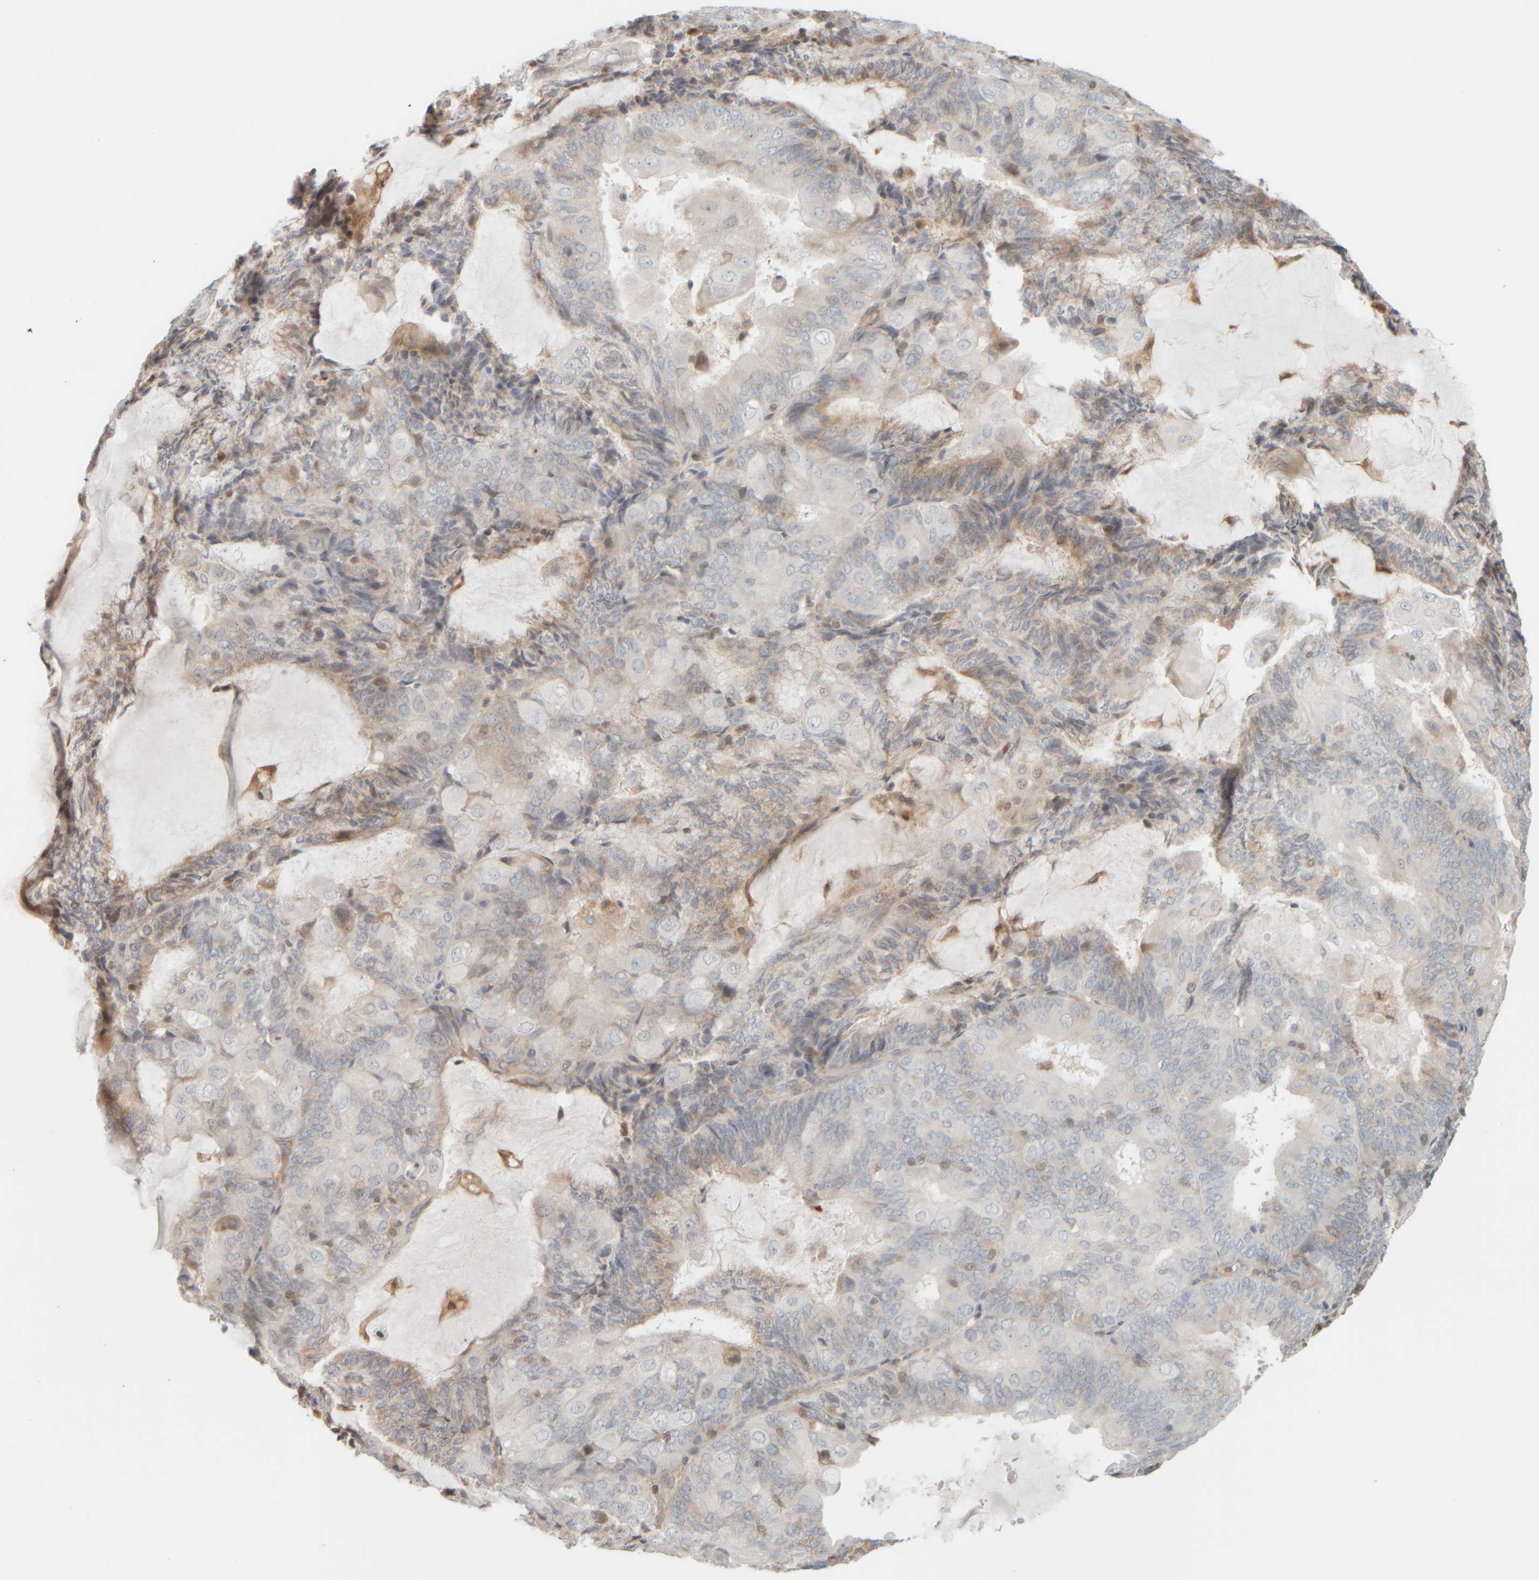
{"staining": {"intensity": "weak", "quantity": "25%-75%", "location": "cytoplasmic/membranous"}, "tissue": "endometrial cancer", "cell_type": "Tumor cells", "image_type": "cancer", "snomed": [{"axis": "morphology", "description": "Adenocarcinoma, NOS"}, {"axis": "topography", "description": "Endometrium"}], "caption": "Protein analysis of endometrial adenocarcinoma tissue shows weak cytoplasmic/membranous expression in approximately 25%-75% of tumor cells. The protein is shown in brown color, while the nuclei are stained blue.", "gene": "PTGES3L-AARSD1", "patient": {"sex": "female", "age": 81}}